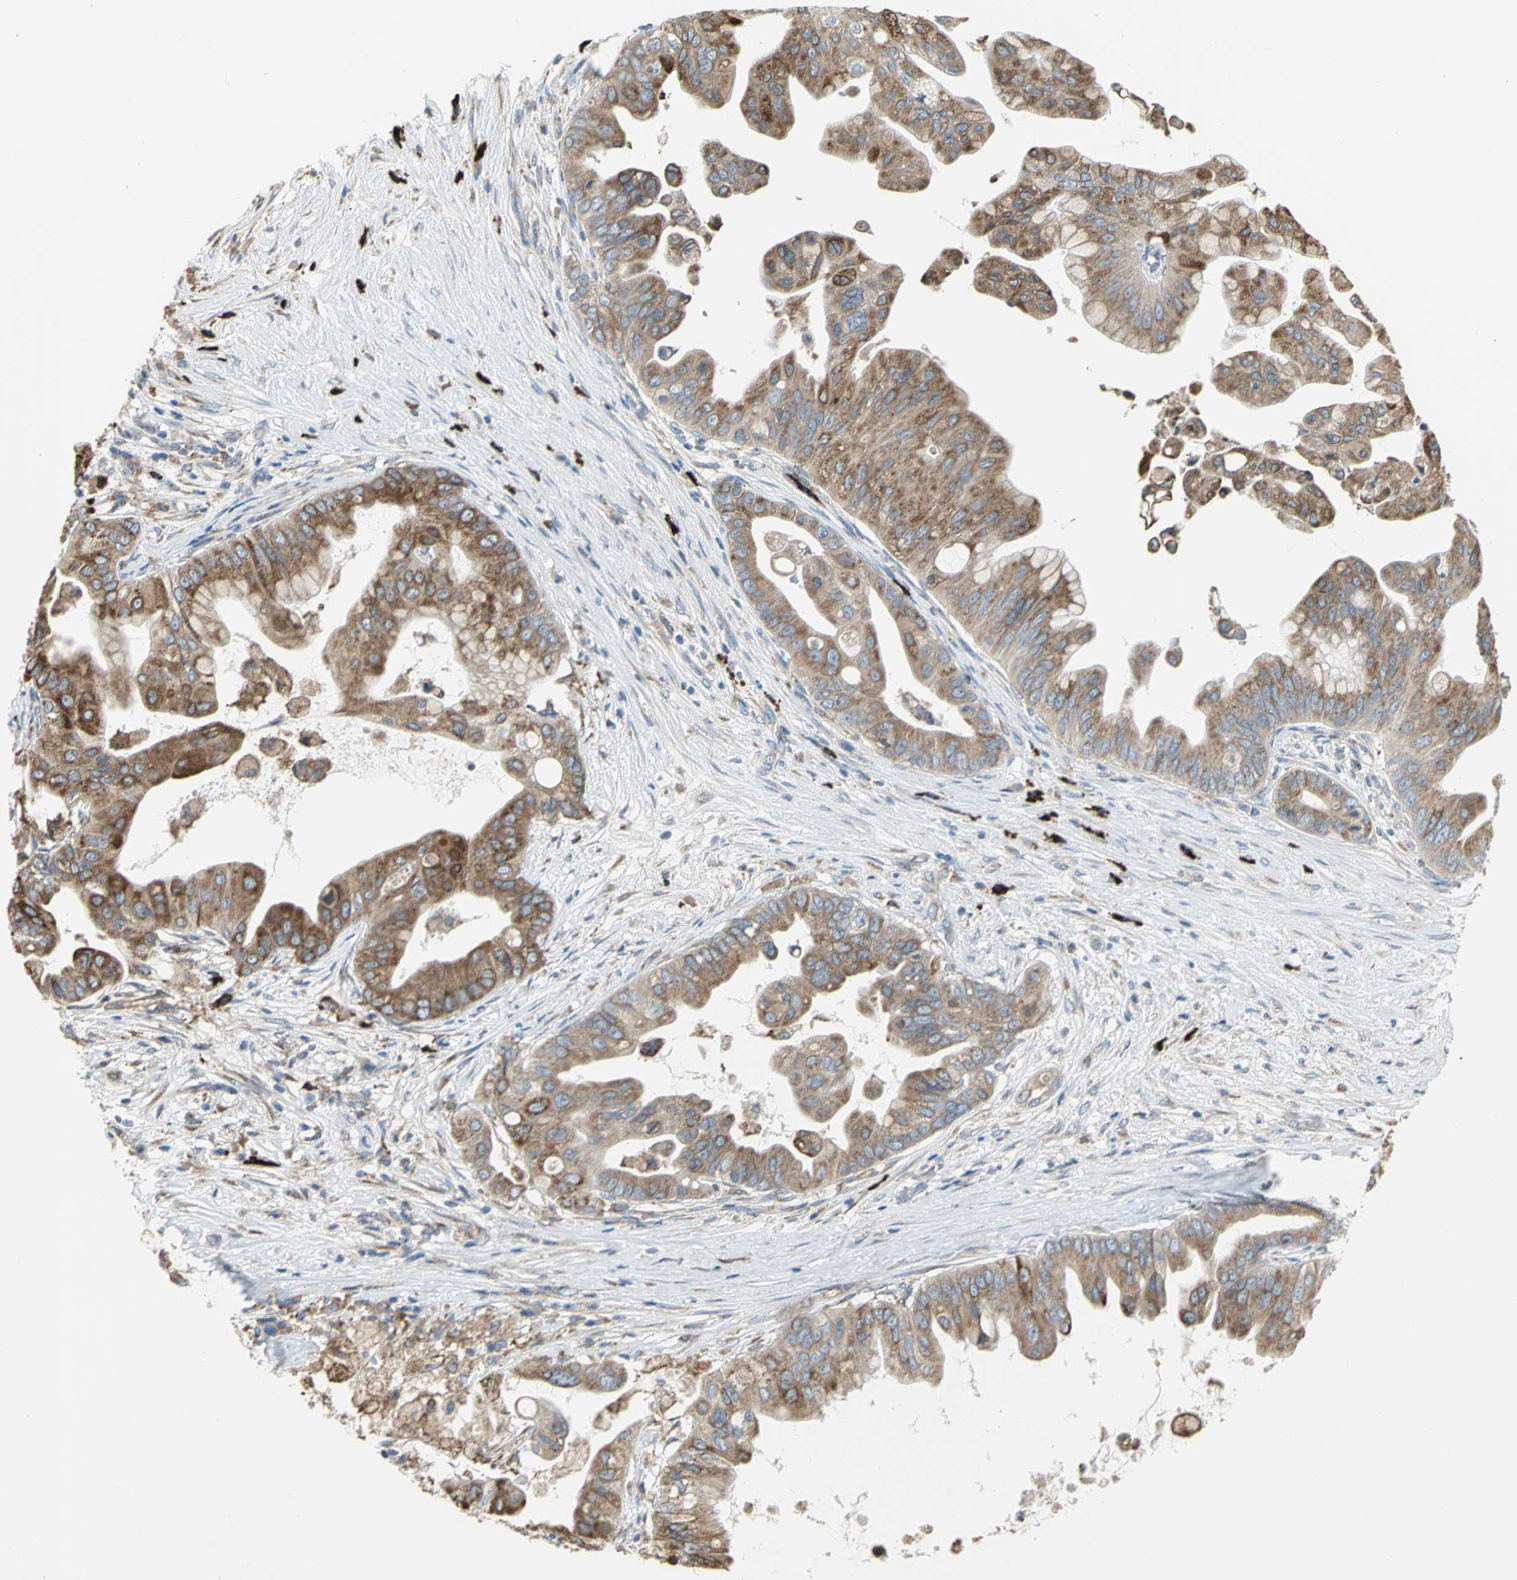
{"staining": {"intensity": "moderate", "quantity": ">75%", "location": "cytoplasmic/membranous"}, "tissue": "pancreatic cancer", "cell_type": "Tumor cells", "image_type": "cancer", "snomed": [{"axis": "morphology", "description": "Adenocarcinoma, NOS"}, {"axis": "topography", "description": "Pancreas"}], "caption": "IHC of pancreatic cancer displays medium levels of moderate cytoplasmic/membranous staining in about >75% of tumor cells.", "gene": "SDF2L1", "patient": {"sex": "female", "age": 75}}